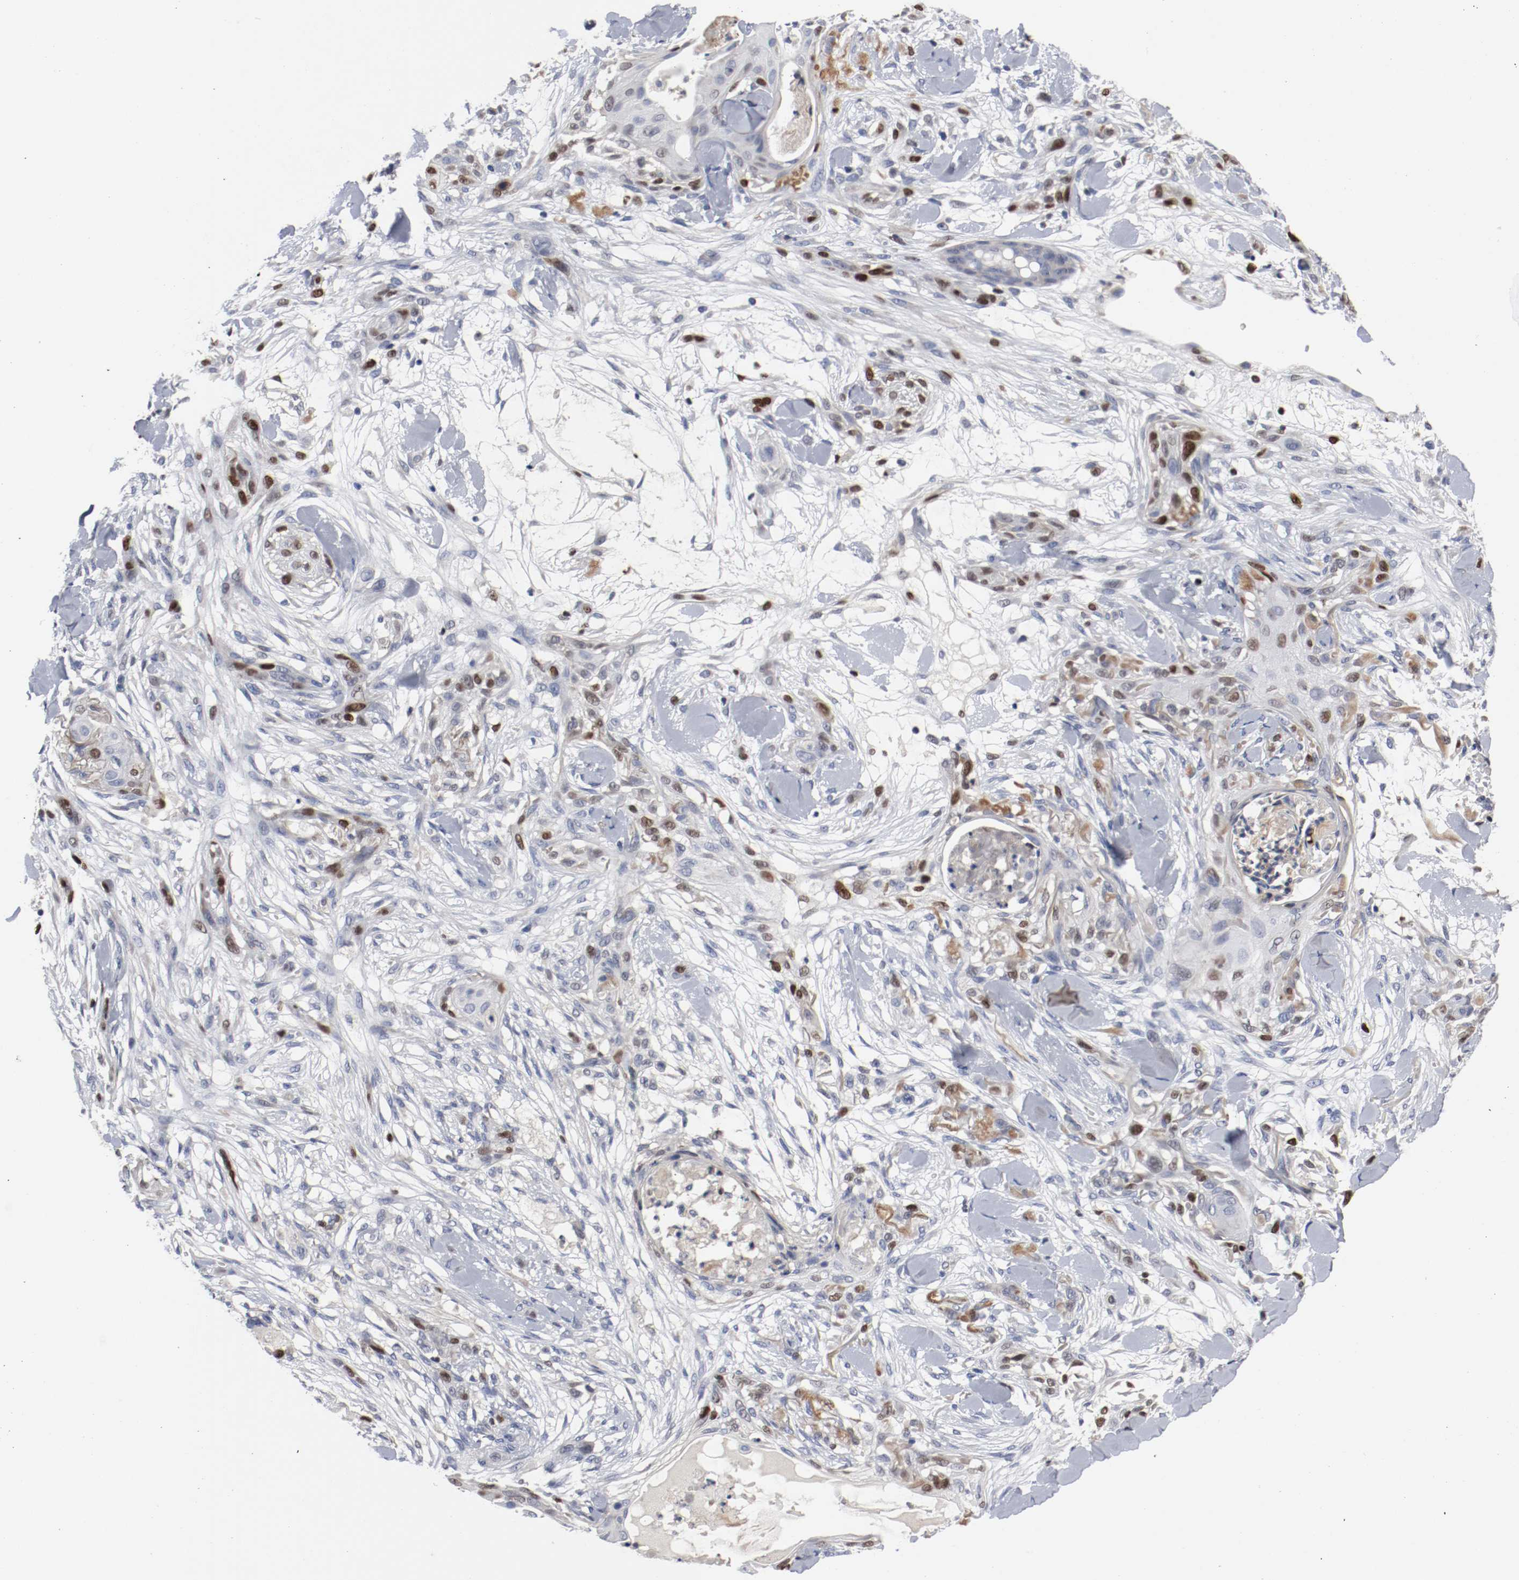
{"staining": {"intensity": "weak", "quantity": "25%-75%", "location": "nuclear"}, "tissue": "skin cancer", "cell_type": "Tumor cells", "image_type": "cancer", "snomed": [{"axis": "morphology", "description": "Squamous cell carcinoma, NOS"}, {"axis": "topography", "description": "Skin"}], "caption": "Protein expression analysis of skin cancer exhibits weak nuclear positivity in about 25%-75% of tumor cells.", "gene": "MCM6", "patient": {"sex": "female", "age": 59}}